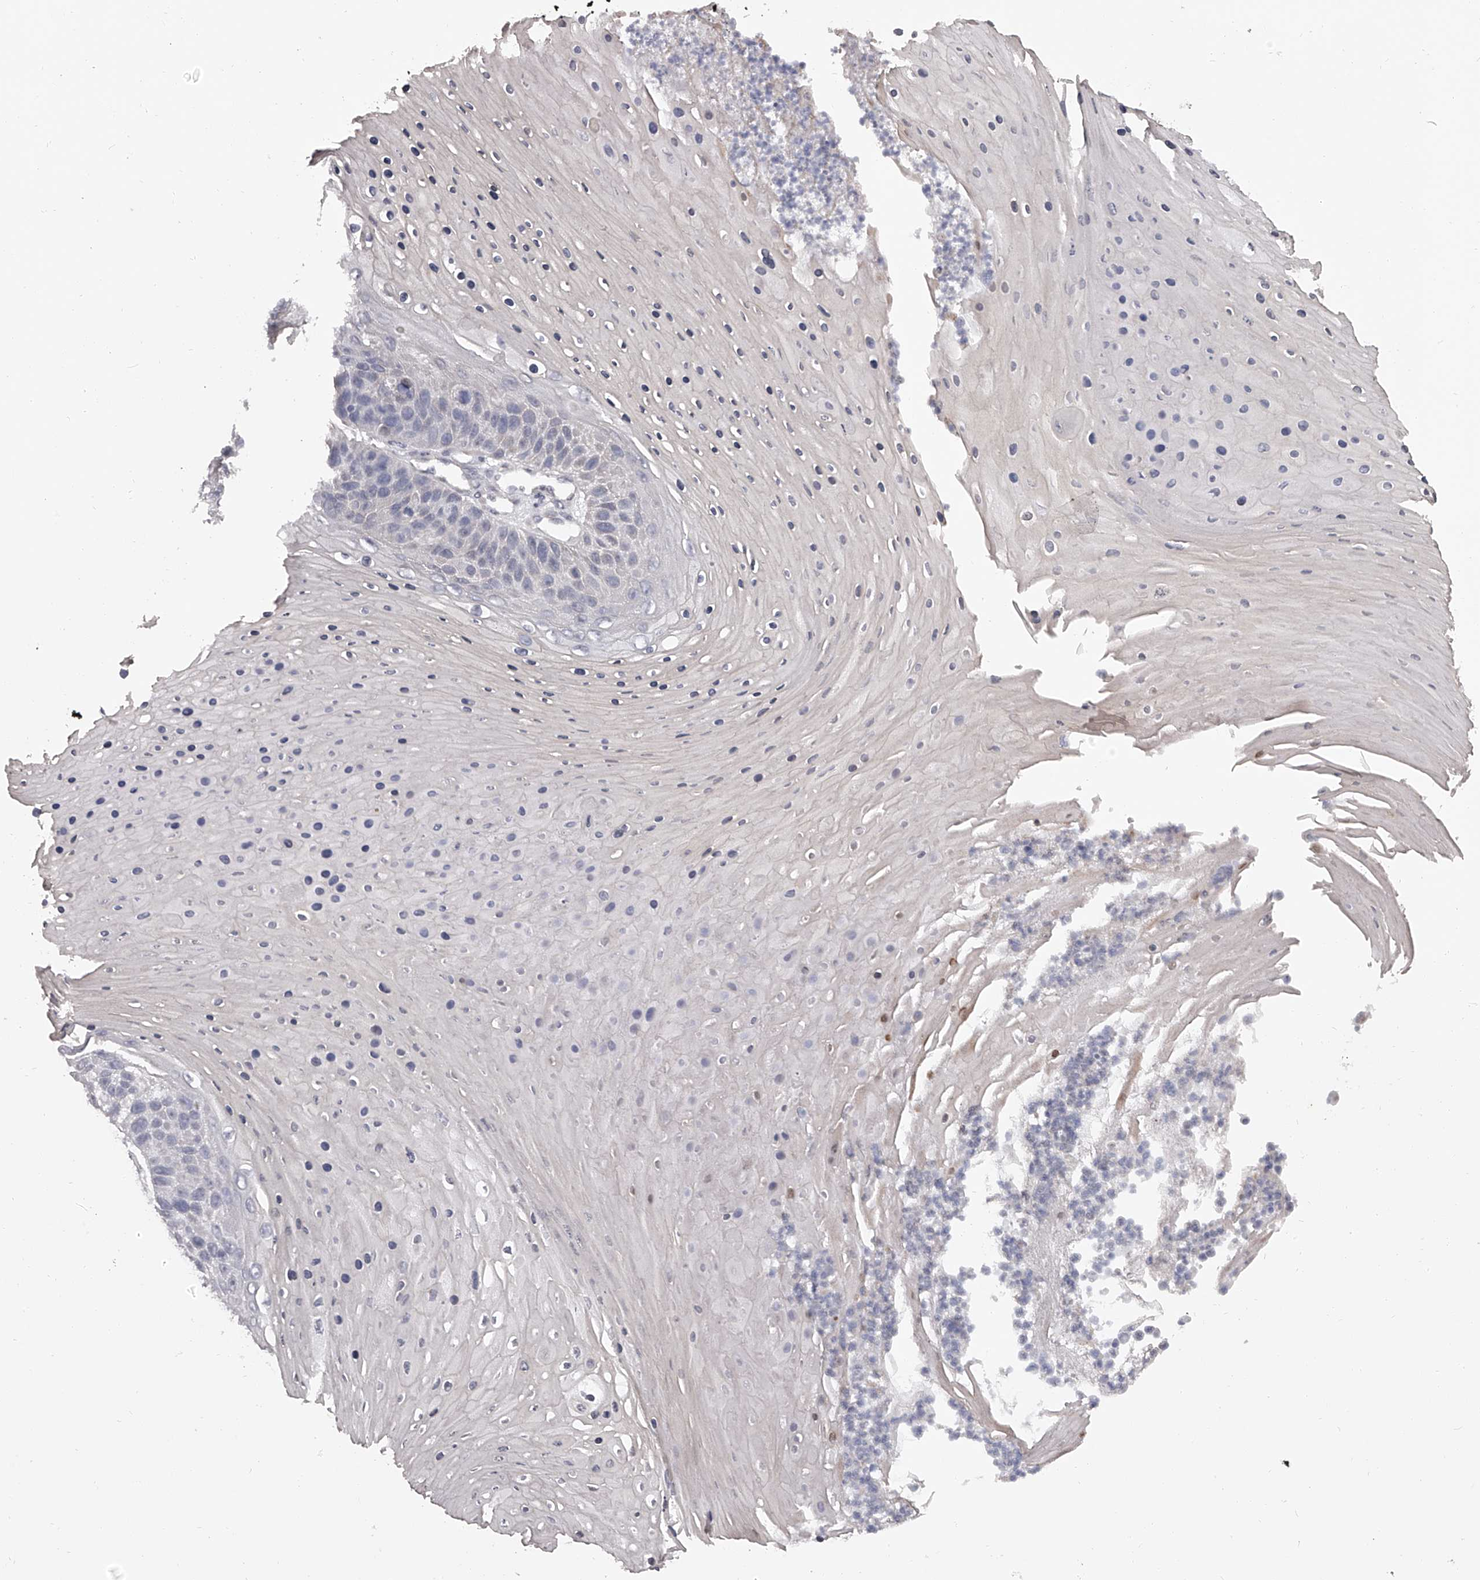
{"staining": {"intensity": "negative", "quantity": "none", "location": "none"}, "tissue": "skin cancer", "cell_type": "Tumor cells", "image_type": "cancer", "snomed": [{"axis": "morphology", "description": "Squamous cell carcinoma, NOS"}, {"axis": "topography", "description": "Skin"}], "caption": "Human squamous cell carcinoma (skin) stained for a protein using immunohistochemistry shows no expression in tumor cells.", "gene": "PFDN2", "patient": {"sex": "female", "age": 88}}